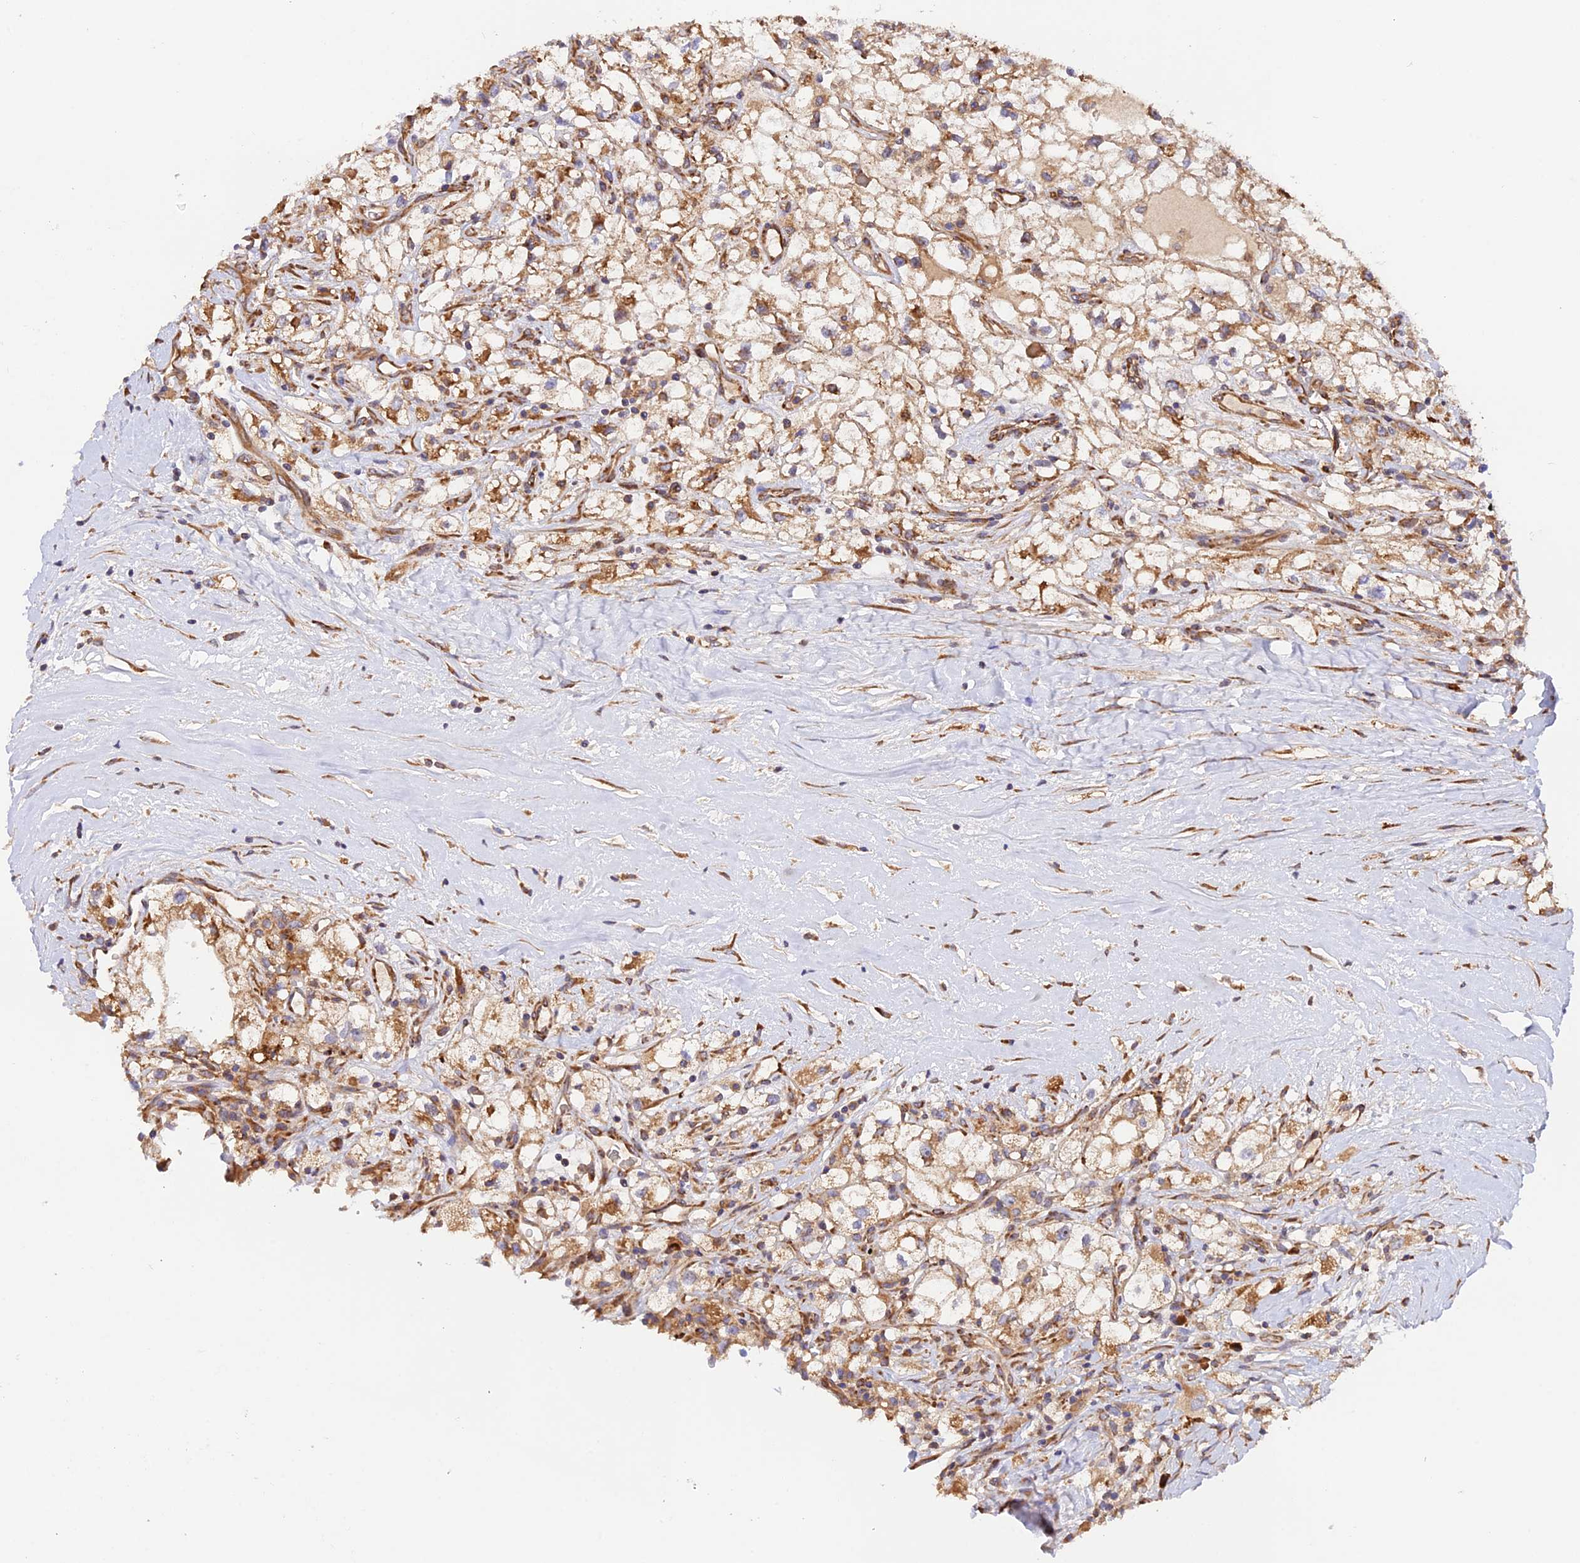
{"staining": {"intensity": "moderate", "quantity": "25%-75%", "location": "cytoplasmic/membranous"}, "tissue": "renal cancer", "cell_type": "Tumor cells", "image_type": "cancer", "snomed": [{"axis": "morphology", "description": "Adenocarcinoma, NOS"}, {"axis": "topography", "description": "Kidney"}], "caption": "Approximately 25%-75% of tumor cells in human adenocarcinoma (renal) demonstrate moderate cytoplasmic/membranous protein staining as visualized by brown immunohistochemical staining.", "gene": "RPL5", "patient": {"sex": "male", "age": 59}}